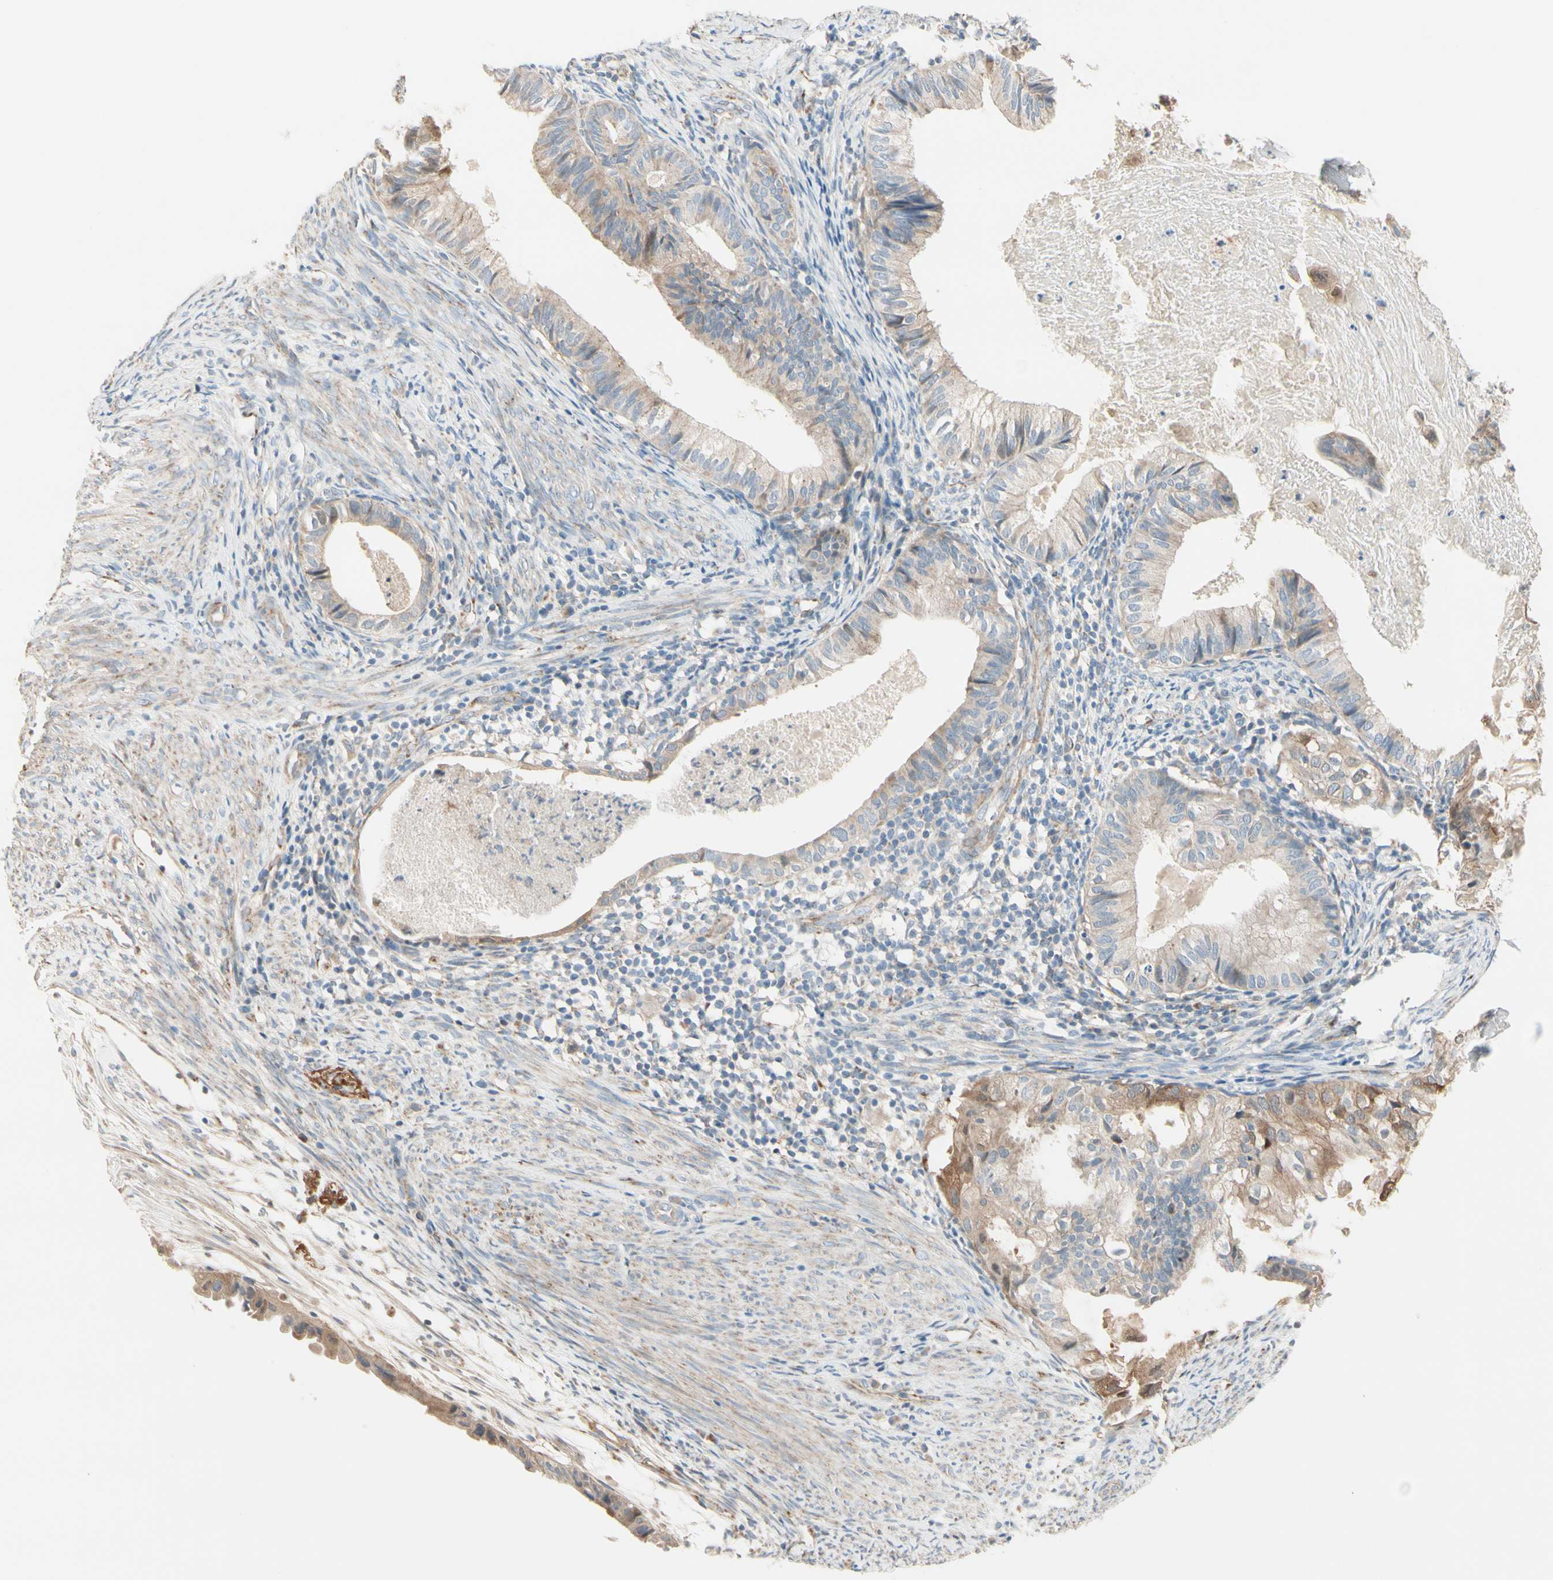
{"staining": {"intensity": "moderate", "quantity": ">75%", "location": "cytoplasmic/membranous"}, "tissue": "cervical cancer", "cell_type": "Tumor cells", "image_type": "cancer", "snomed": [{"axis": "morphology", "description": "Normal tissue, NOS"}, {"axis": "morphology", "description": "Adenocarcinoma, NOS"}, {"axis": "topography", "description": "Cervix"}, {"axis": "topography", "description": "Endometrium"}], "caption": "About >75% of tumor cells in human cervical cancer exhibit moderate cytoplasmic/membranous protein staining as visualized by brown immunohistochemical staining.", "gene": "EPHA3", "patient": {"sex": "female", "age": 86}}